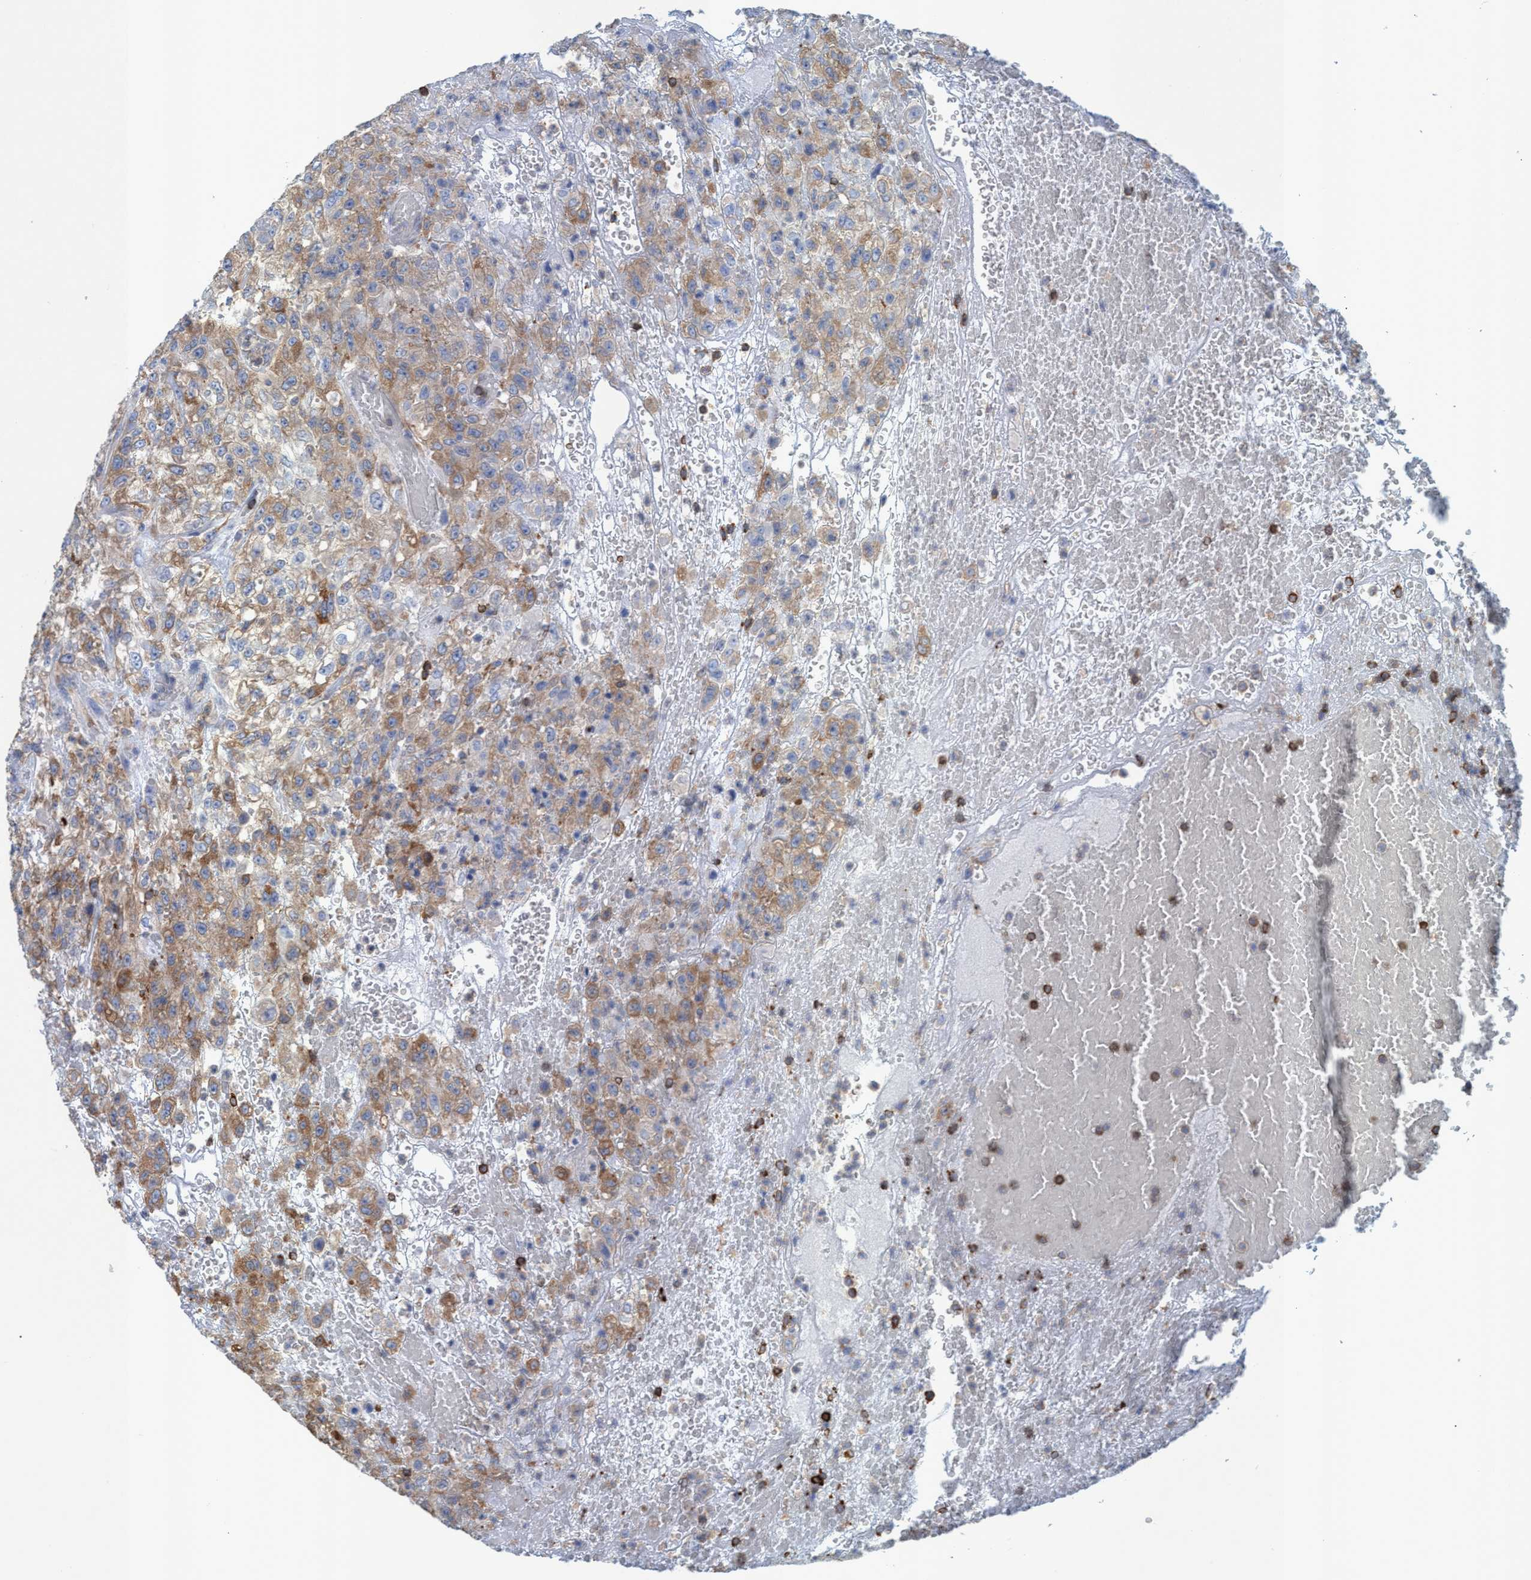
{"staining": {"intensity": "moderate", "quantity": ">75%", "location": "cytoplasmic/membranous"}, "tissue": "urothelial cancer", "cell_type": "Tumor cells", "image_type": "cancer", "snomed": [{"axis": "morphology", "description": "Urothelial carcinoma, High grade"}, {"axis": "topography", "description": "Urinary bladder"}], "caption": "Urothelial carcinoma (high-grade) stained with IHC shows moderate cytoplasmic/membranous positivity in about >75% of tumor cells.", "gene": "EZR", "patient": {"sex": "male", "age": 46}}